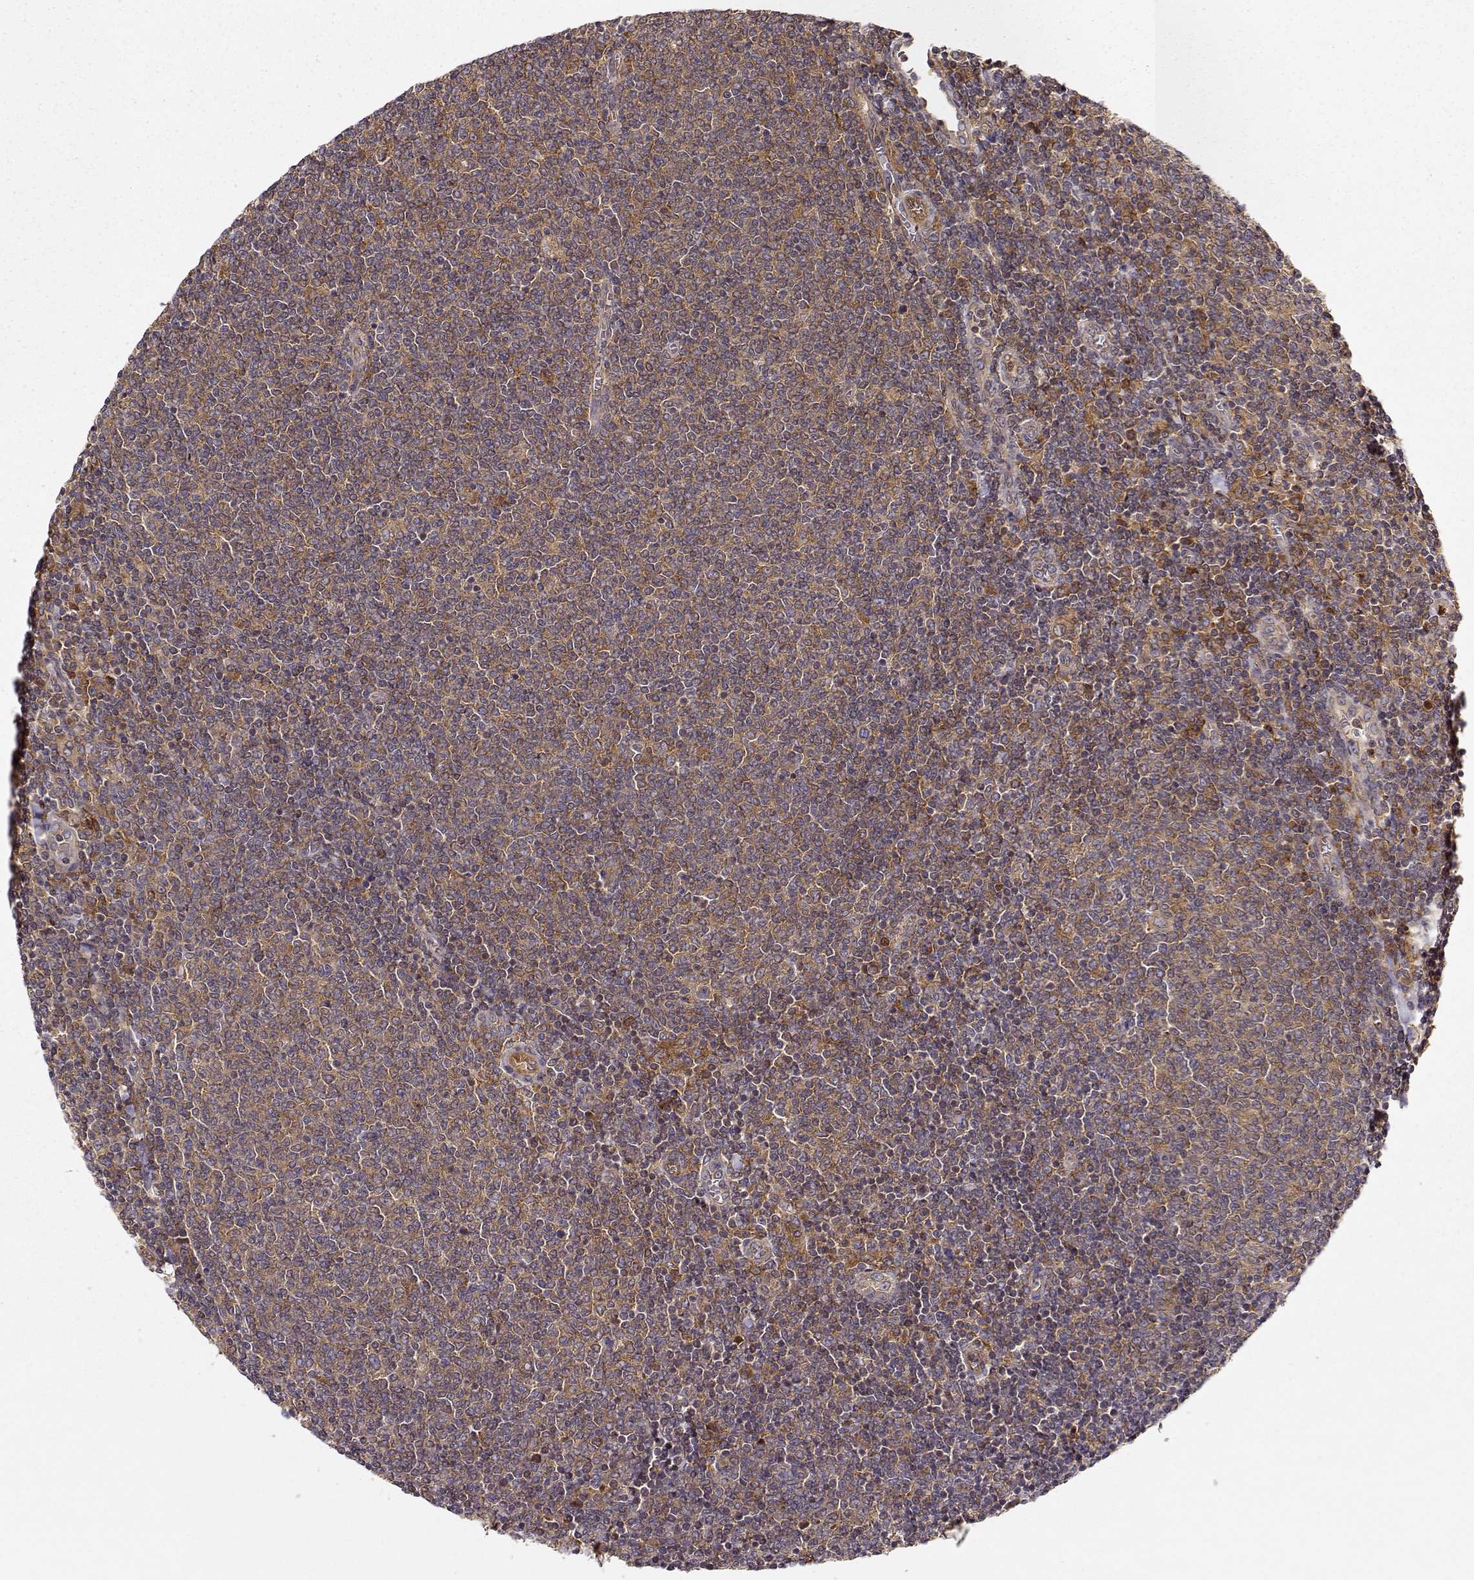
{"staining": {"intensity": "moderate", "quantity": ">75%", "location": "cytoplasmic/membranous"}, "tissue": "lymphoma", "cell_type": "Tumor cells", "image_type": "cancer", "snomed": [{"axis": "morphology", "description": "Malignant lymphoma, non-Hodgkin's type, Low grade"}, {"axis": "topography", "description": "Lymph node"}], "caption": "The photomicrograph displays staining of lymphoma, revealing moderate cytoplasmic/membranous protein expression (brown color) within tumor cells.", "gene": "ARHGEF2", "patient": {"sex": "male", "age": 52}}